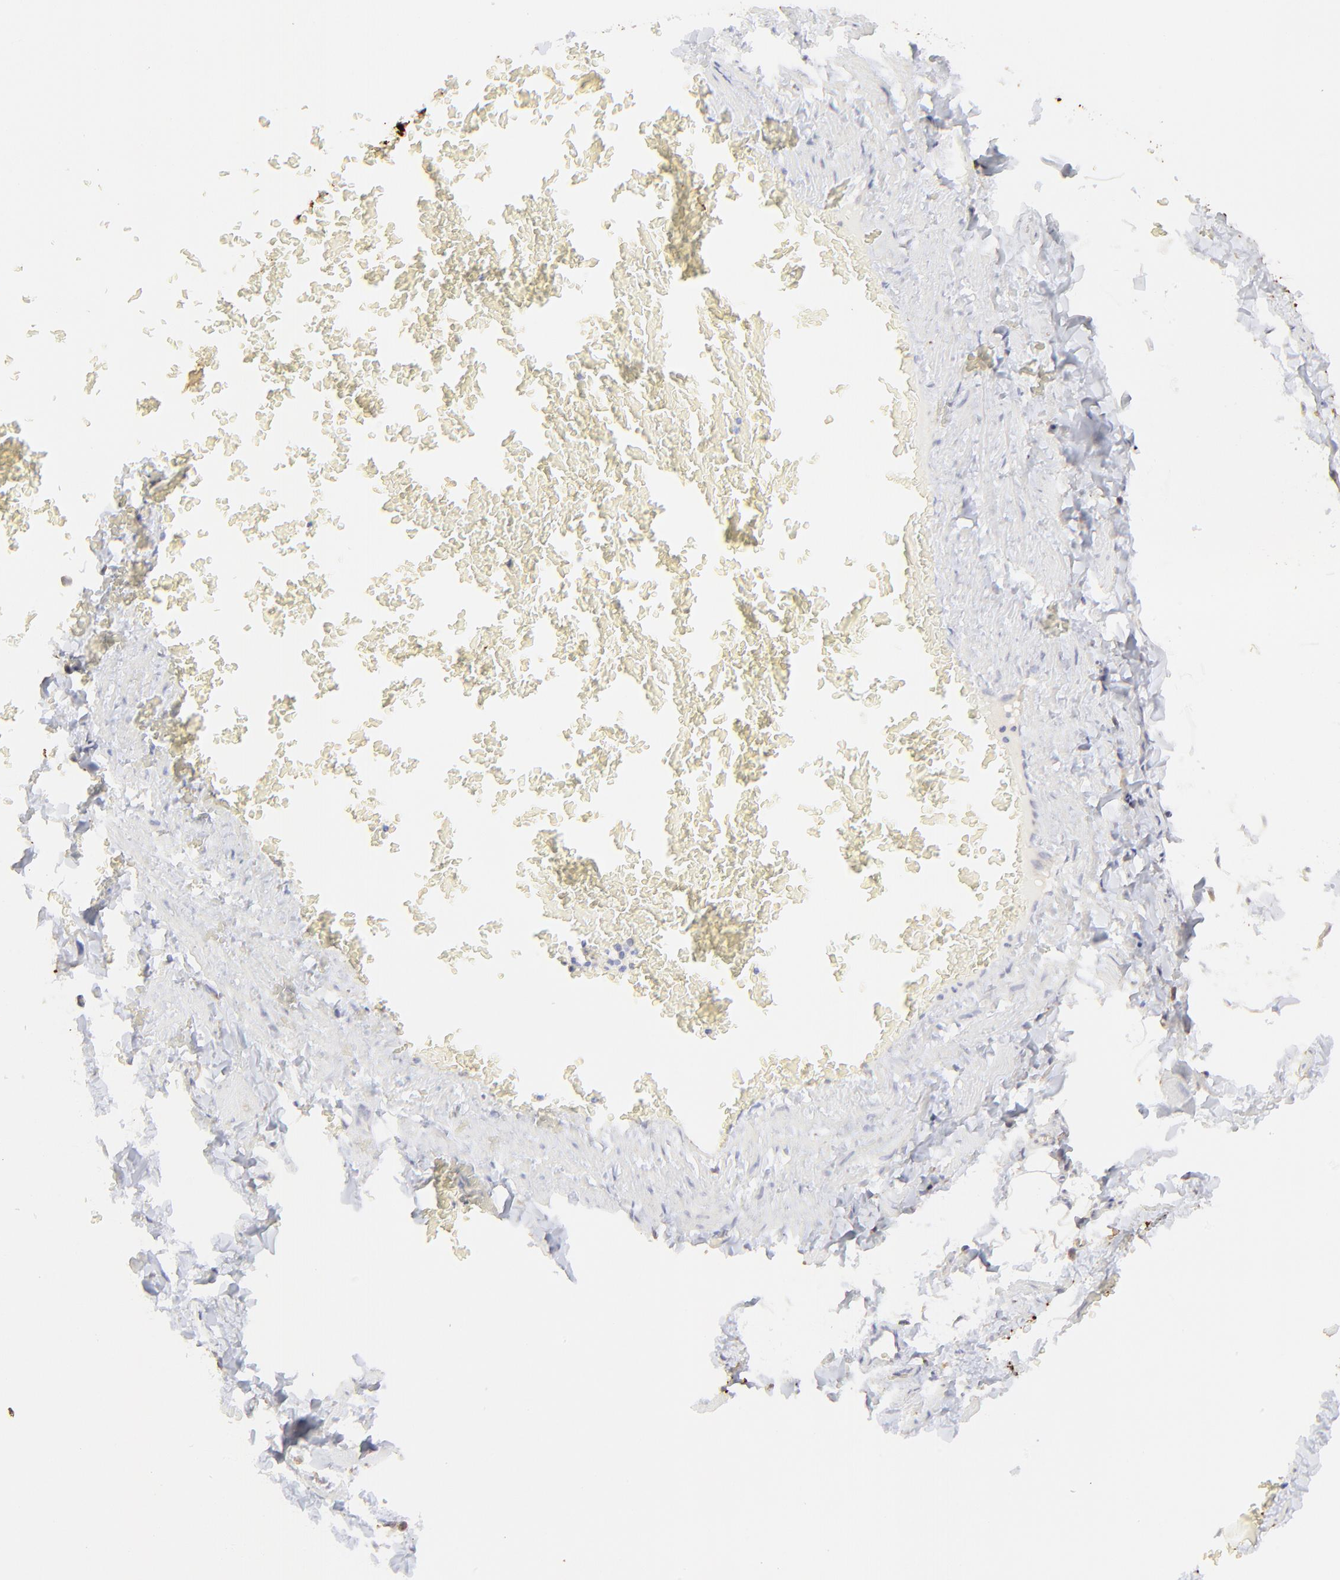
{"staining": {"intensity": "negative", "quantity": "none", "location": "none"}, "tissue": "adipose tissue", "cell_type": "Adipocytes", "image_type": "normal", "snomed": [{"axis": "morphology", "description": "Normal tissue, NOS"}, {"axis": "topography", "description": "Vascular tissue"}], "caption": "Adipocytes show no significant positivity in unremarkable adipose tissue. (Stains: DAB immunohistochemistry with hematoxylin counter stain, Microscopy: brightfield microscopy at high magnification).", "gene": "LHFPL1", "patient": {"sex": "male", "age": 41}}